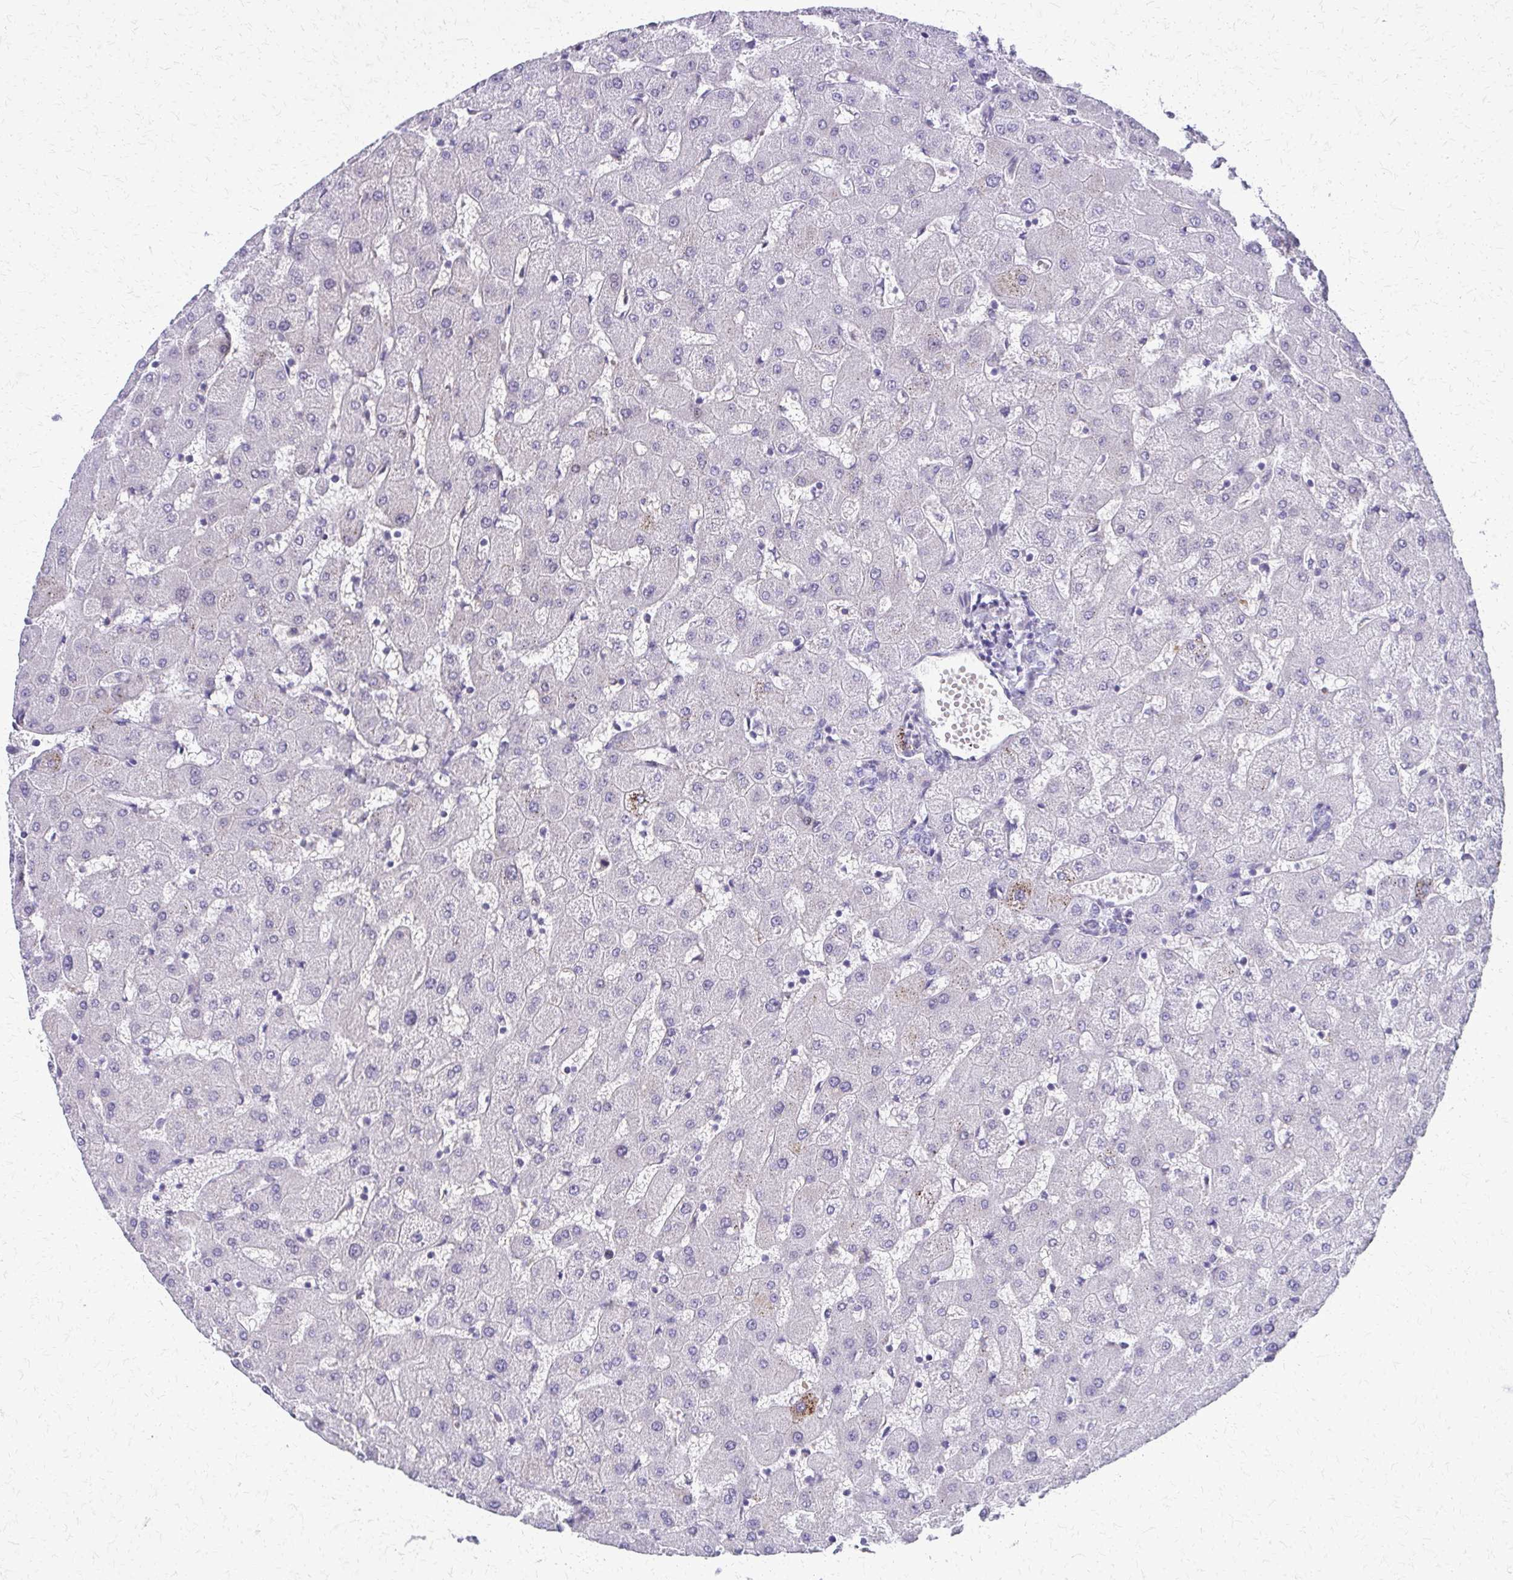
{"staining": {"intensity": "negative", "quantity": "none", "location": "none"}, "tissue": "liver", "cell_type": "Cholangiocytes", "image_type": "normal", "snomed": [{"axis": "morphology", "description": "Normal tissue, NOS"}, {"axis": "topography", "description": "Liver"}], "caption": "A high-resolution image shows immunohistochemistry staining of normal liver, which reveals no significant positivity in cholangiocytes.", "gene": "FAM162B", "patient": {"sex": "female", "age": 63}}